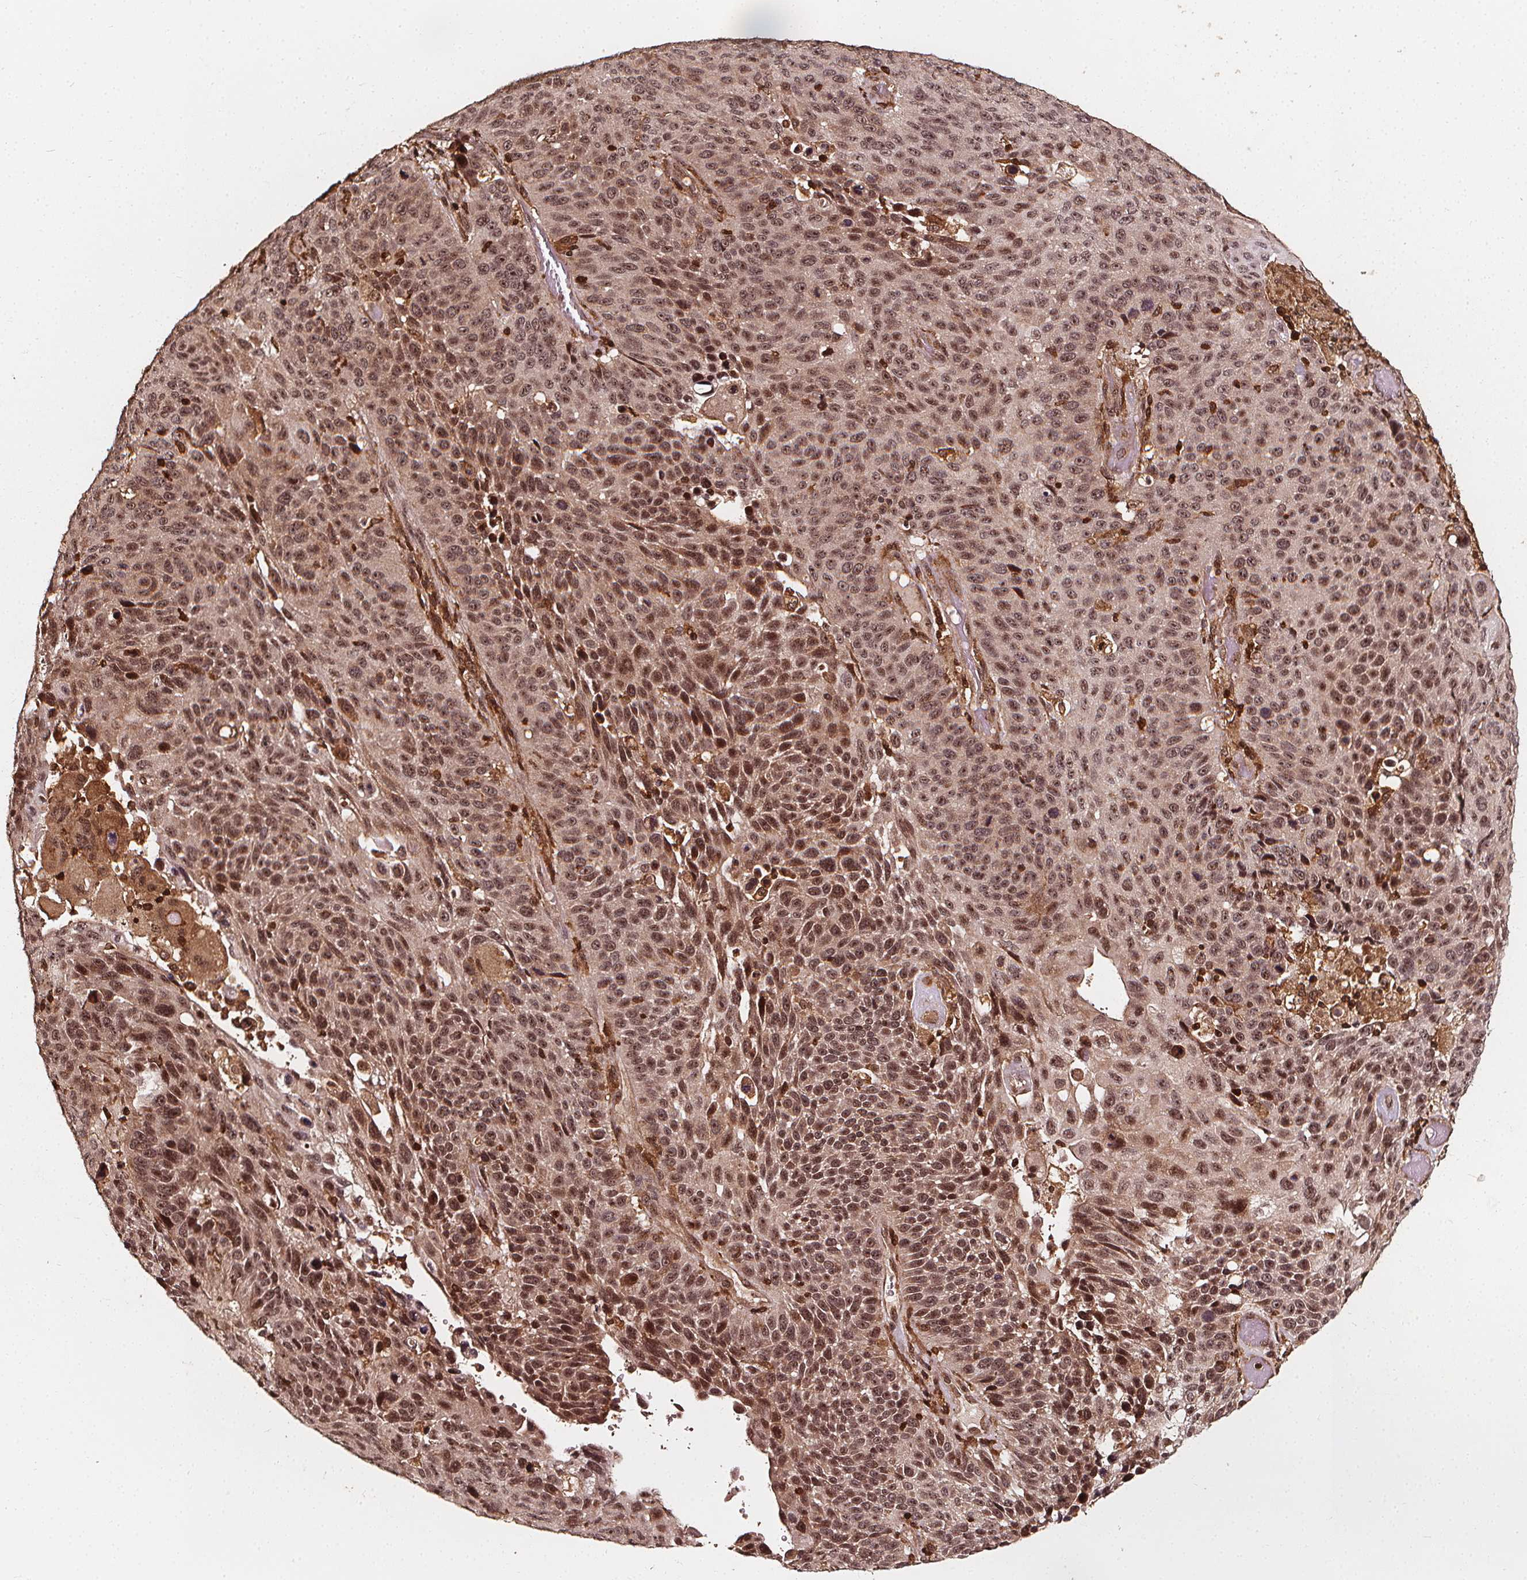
{"staining": {"intensity": "moderate", "quantity": "25%-75%", "location": "nuclear"}, "tissue": "lung cancer", "cell_type": "Tumor cells", "image_type": "cancer", "snomed": [{"axis": "morphology", "description": "Squamous cell carcinoma, NOS"}, {"axis": "topography", "description": "Lung"}], "caption": "Moderate nuclear expression for a protein is appreciated in about 25%-75% of tumor cells of lung squamous cell carcinoma using immunohistochemistry (IHC).", "gene": "EXOSC9", "patient": {"sex": "male", "age": 68}}